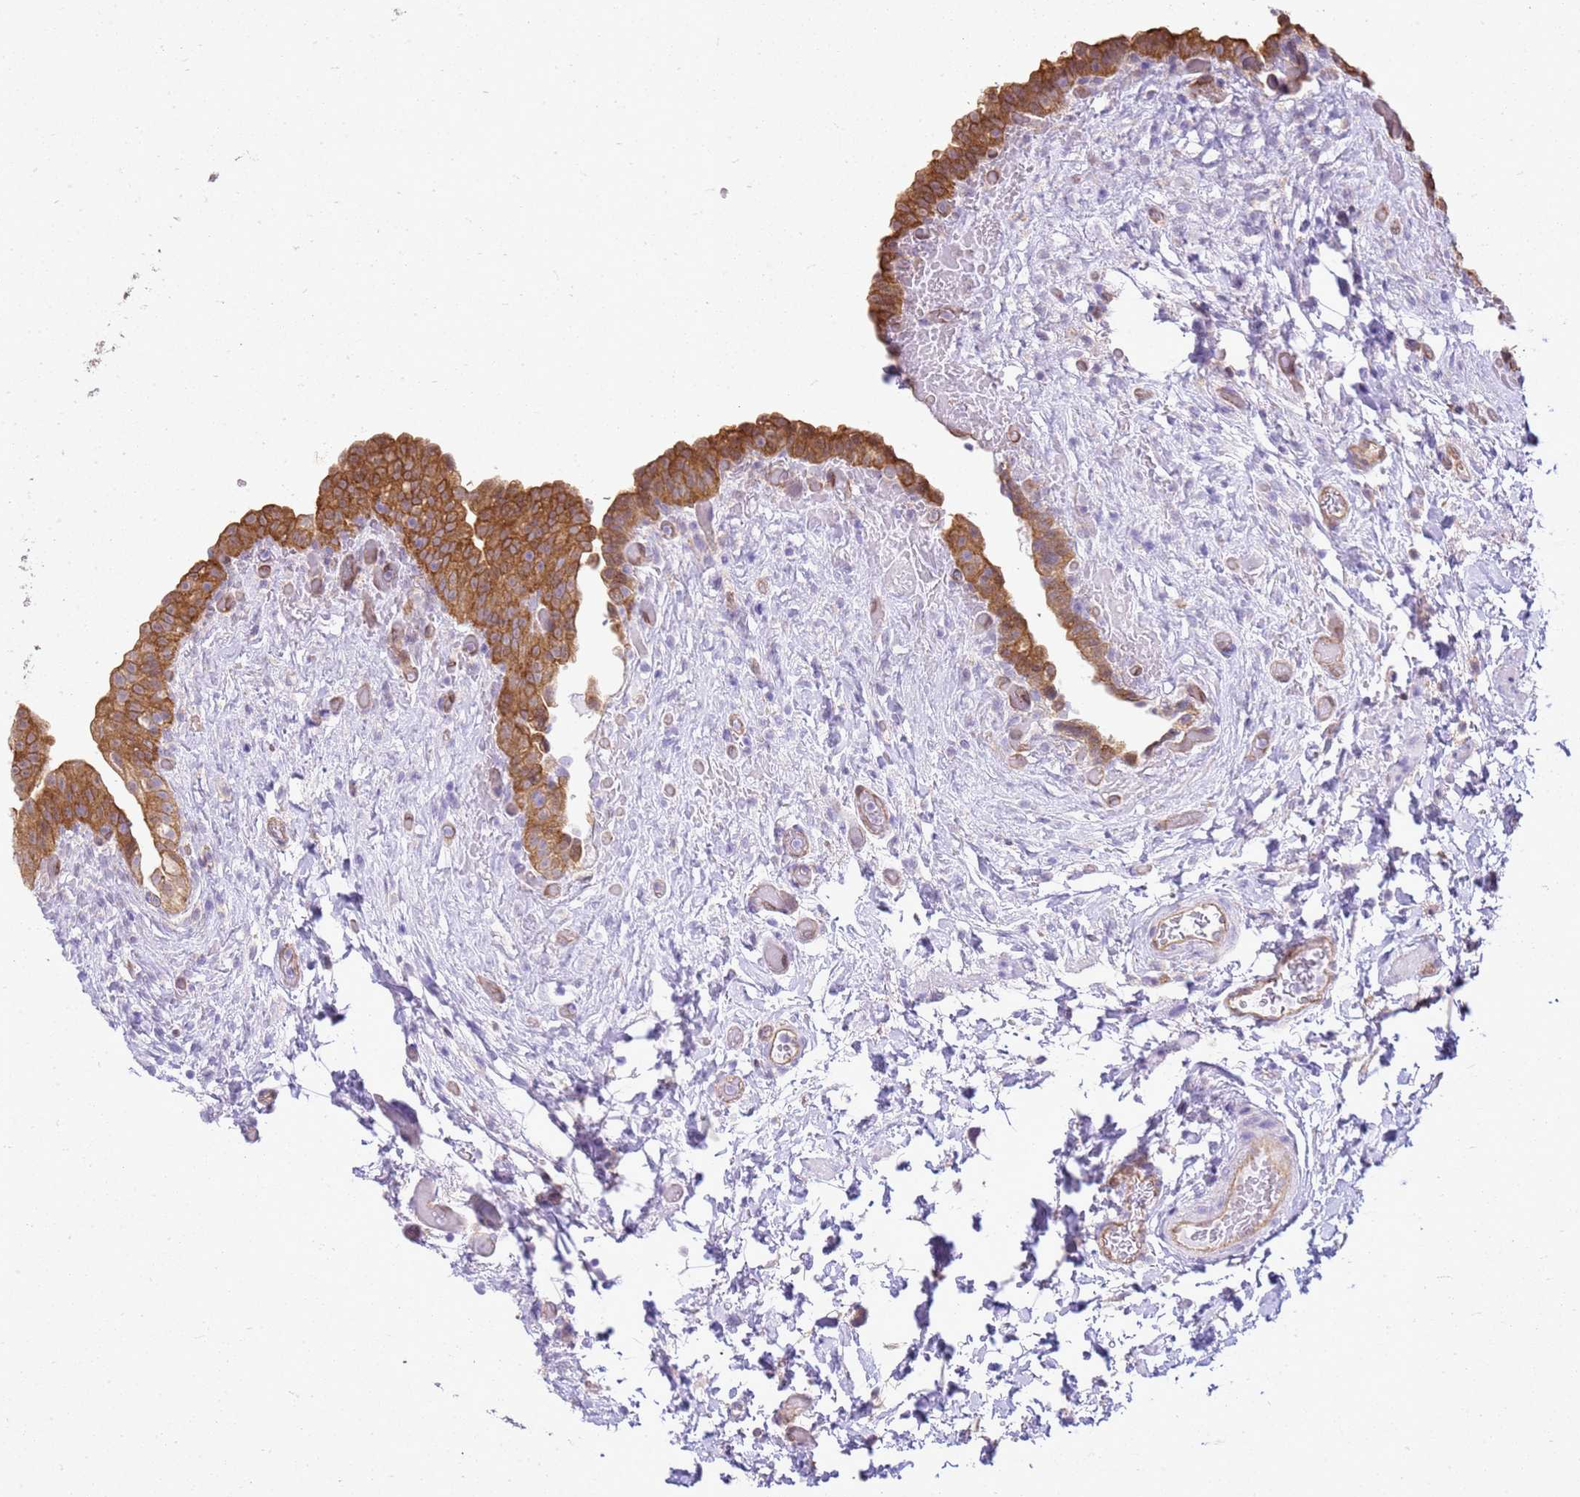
{"staining": {"intensity": "moderate", "quantity": ">75%", "location": "cytoplasmic/membranous"}, "tissue": "urinary bladder", "cell_type": "Urothelial cells", "image_type": "normal", "snomed": [{"axis": "morphology", "description": "Normal tissue, NOS"}, {"axis": "topography", "description": "Urinary bladder"}], "caption": "IHC of normal urinary bladder shows medium levels of moderate cytoplasmic/membranous staining in about >75% of urothelial cells.", "gene": "YWHAE", "patient": {"sex": "male", "age": 69}}